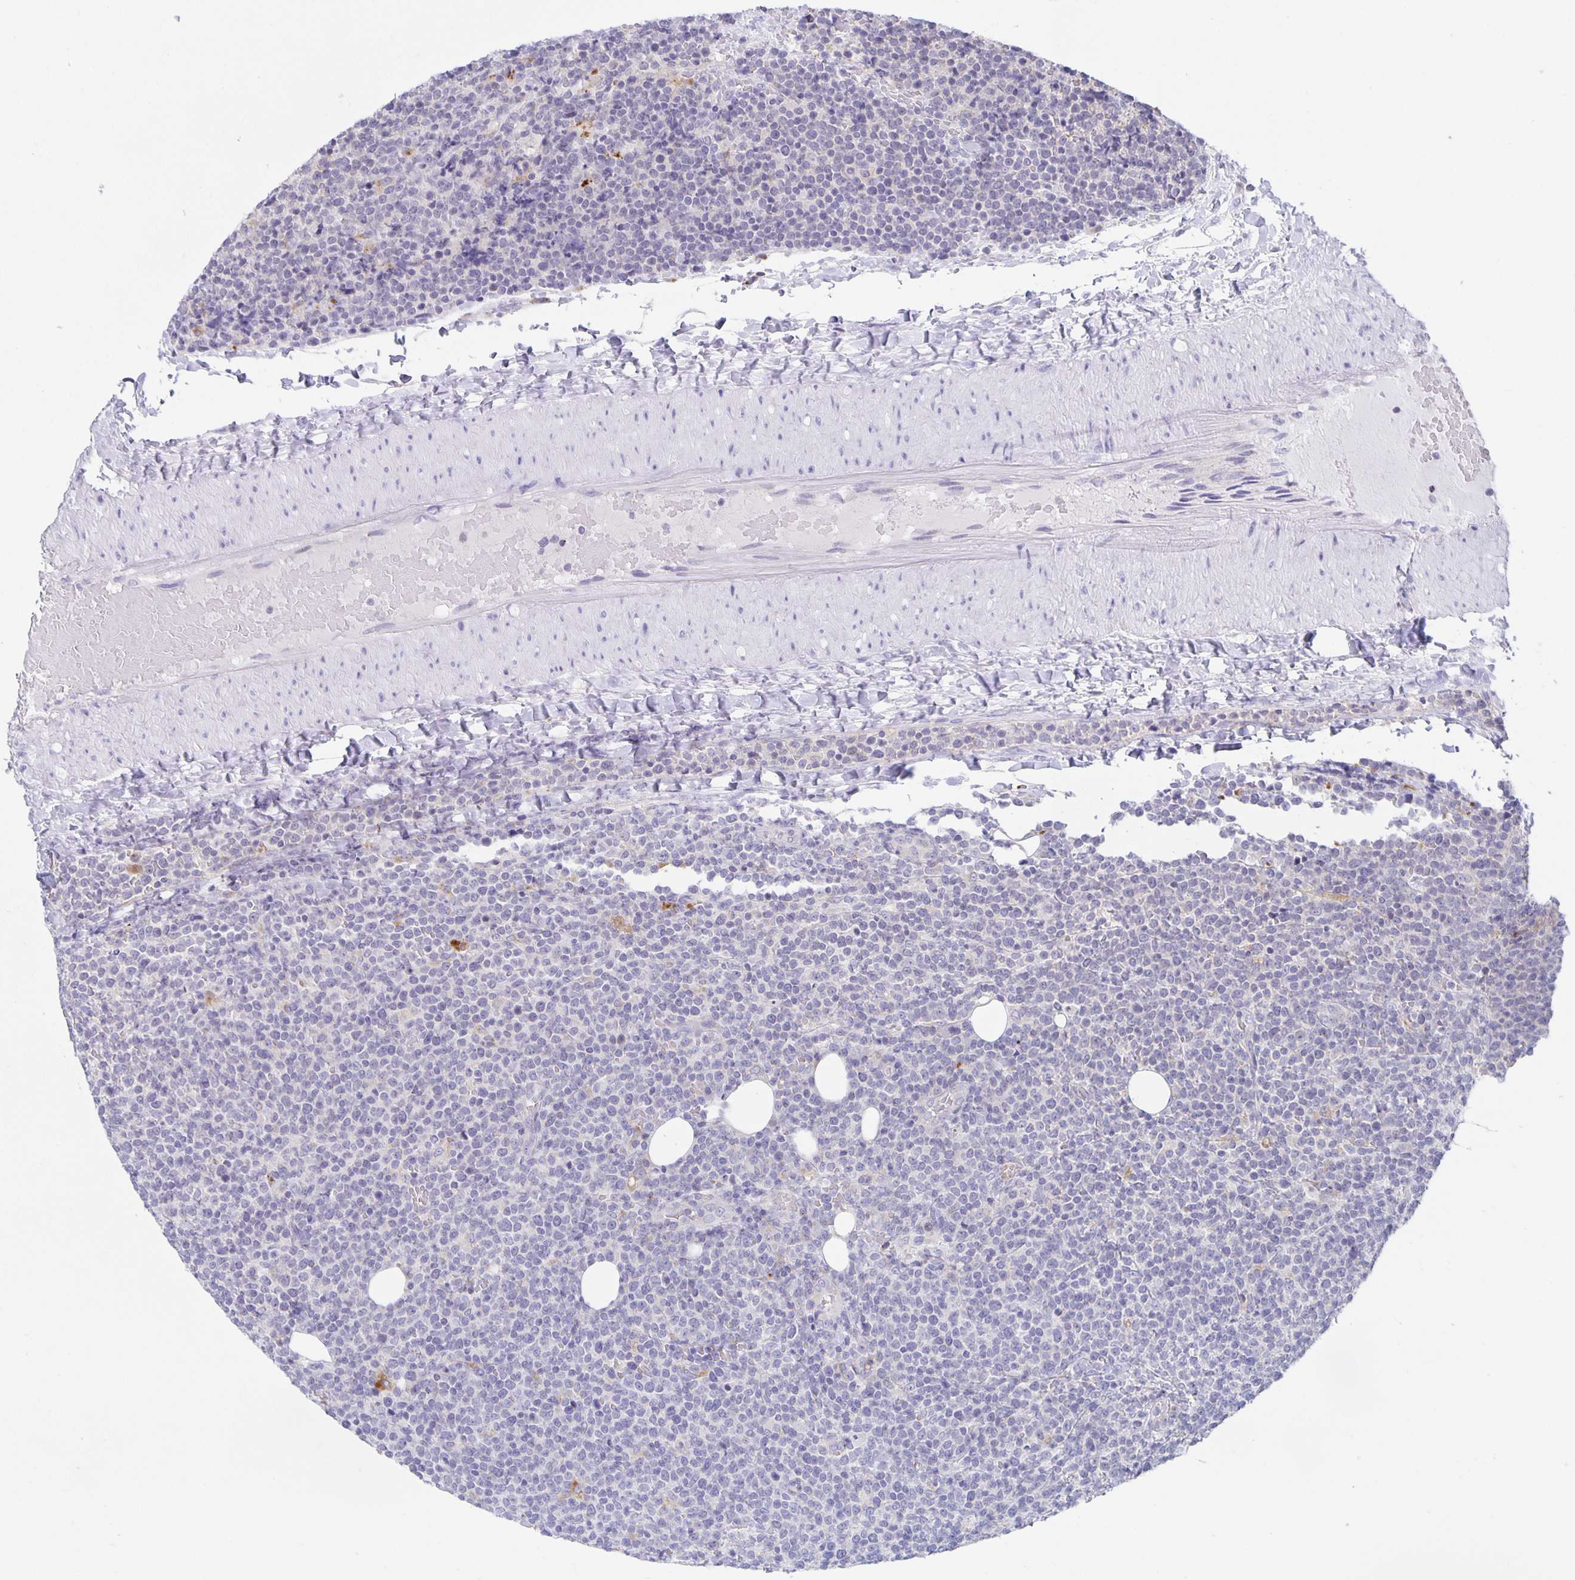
{"staining": {"intensity": "negative", "quantity": "none", "location": "none"}, "tissue": "lymphoma", "cell_type": "Tumor cells", "image_type": "cancer", "snomed": [{"axis": "morphology", "description": "Malignant lymphoma, non-Hodgkin's type, High grade"}, {"axis": "topography", "description": "Lymph node"}], "caption": "High magnification brightfield microscopy of malignant lymphoma, non-Hodgkin's type (high-grade) stained with DAB (brown) and counterstained with hematoxylin (blue): tumor cells show no significant staining.", "gene": "LIPA", "patient": {"sex": "male", "age": 61}}